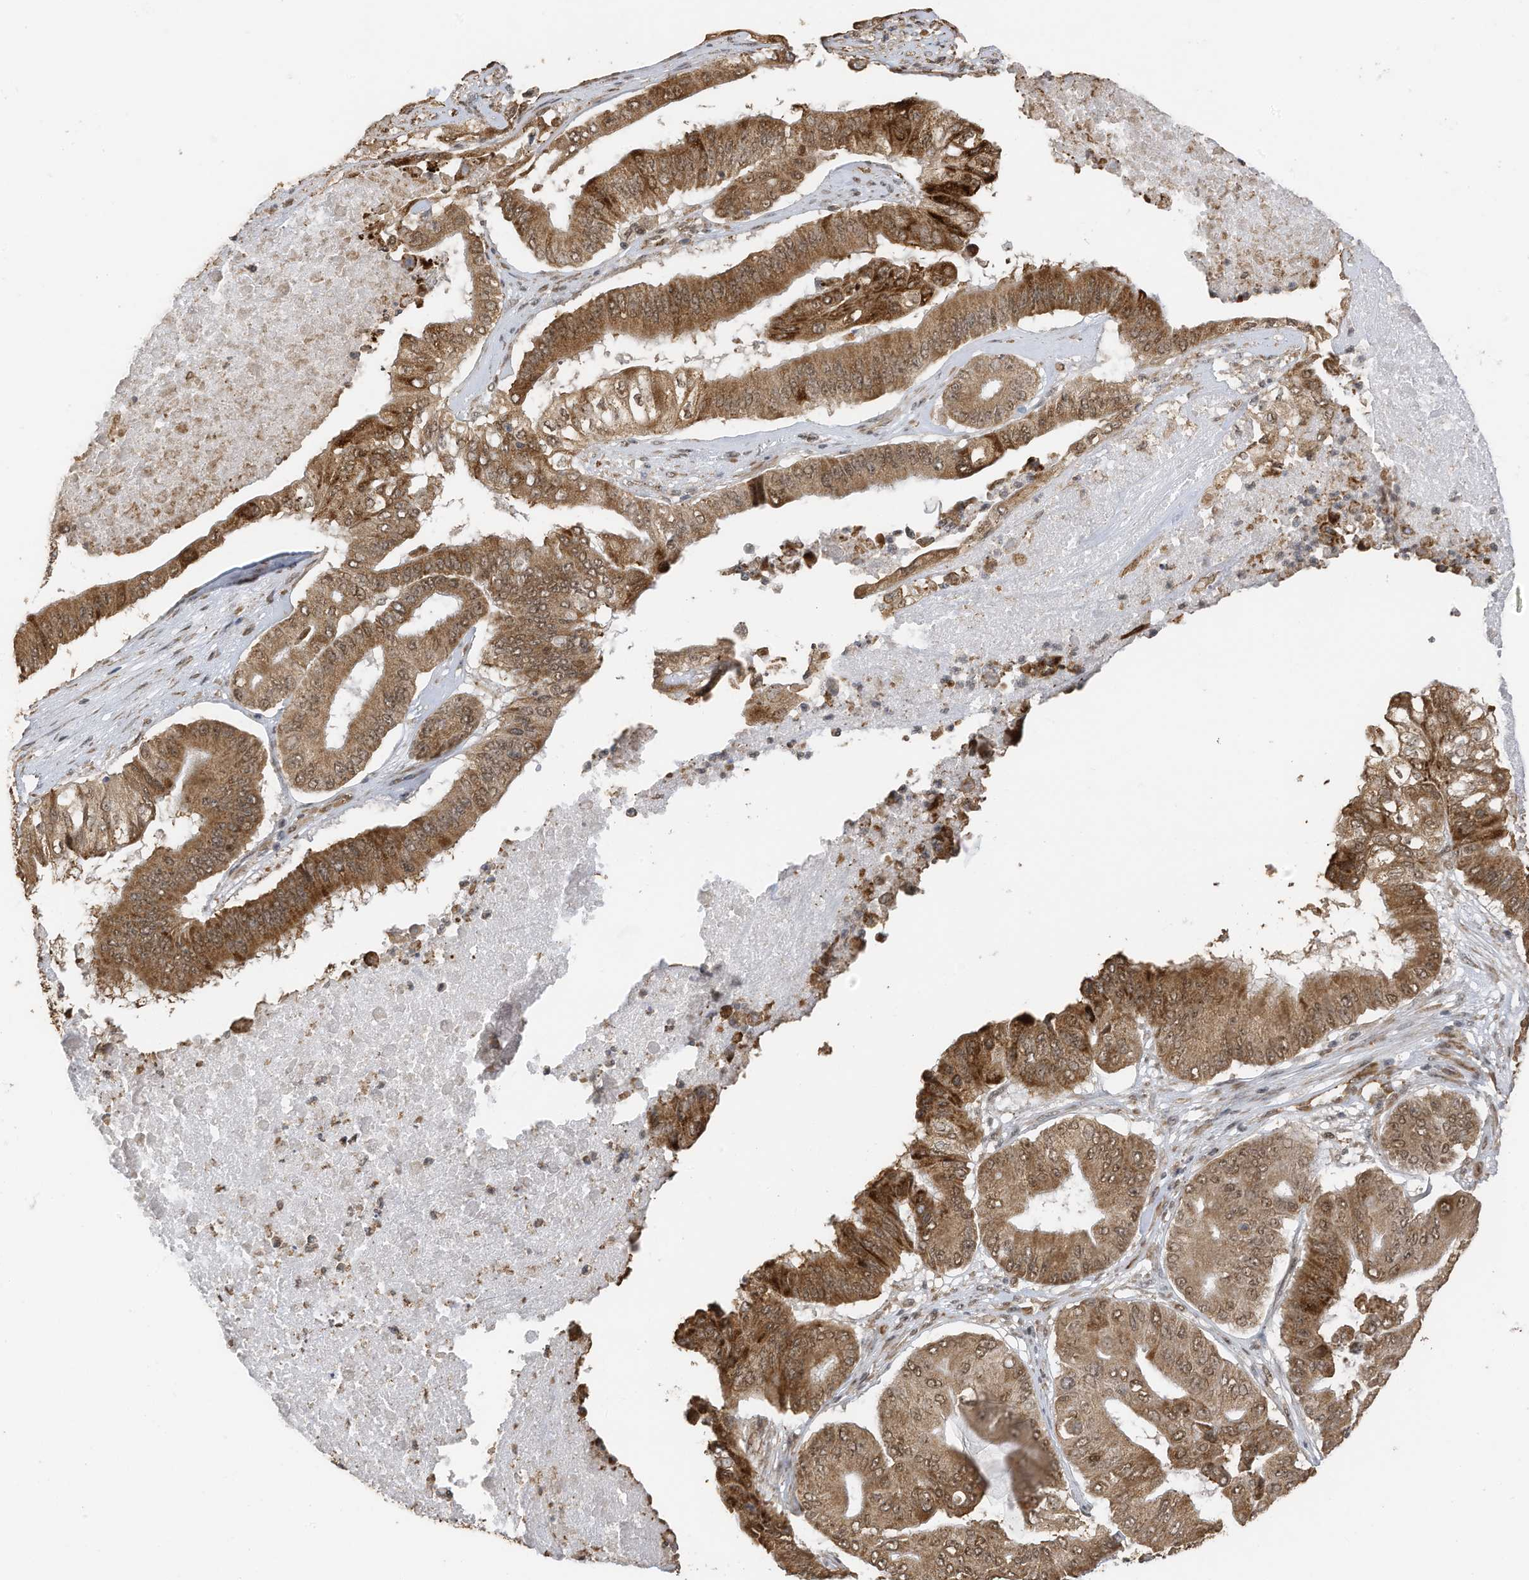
{"staining": {"intensity": "strong", "quantity": "25%-75%", "location": "cytoplasmic/membranous,nuclear"}, "tissue": "pancreatic cancer", "cell_type": "Tumor cells", "image_type": "cancer", "snomed": [{"axis": "morphology", "description": "Adenocarcinoma, NOS"}, {"axis": "topography", "description": "Pancreas"}], "caption": "Strong cytoplasmic/membranous and nuclear positivity is seen in about 25%-75% of tumor cells in adenocarcinoma (pancreatic). (brown staining indicates protein expression, while blue staining denotes nuclei).", "gene": "ERLEC1", "patient": {"sex": "female", "age": 77}}